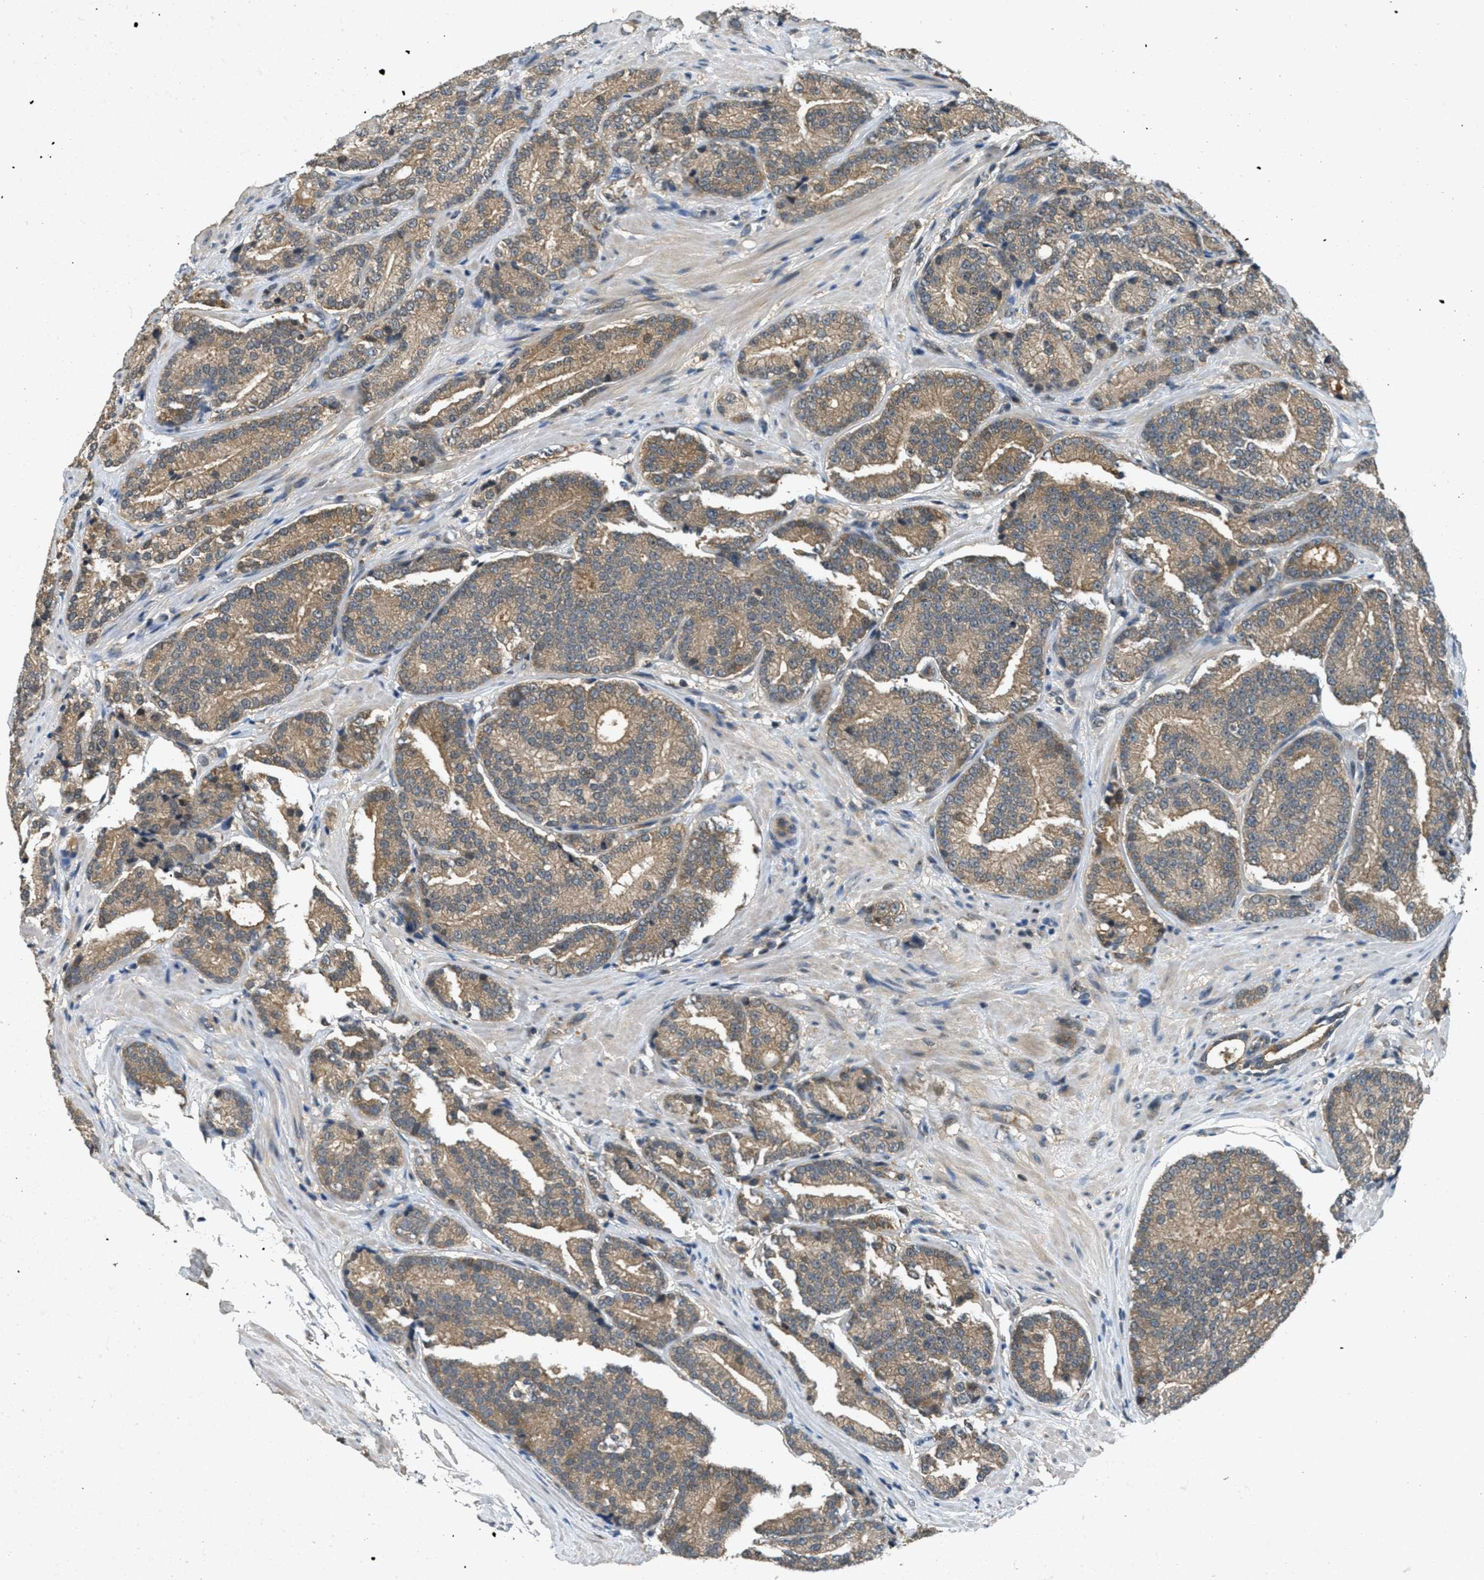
{"staining": {"intensity": "moderate", "quantity": ">75%", "location": "cytoplasmic/membranous"}, "tissue": "prostate cancer", "cell_type": "Tumor cells", "image_type": "cancer", "snomed": [{"axis": "morphology", "description": "Adenocarcinoma, High grade"}, {"axis": "topography", "description": "Prostate"}], "caption": "Immunohistochemical staining of prostate cancer shows medium levels of moderate cytoplasmic/membranous expression in approximately >75% of tumor cells. Ihc stains the protein in brown and the nuclei are stained blue.", "gene": "DUSP6", "patient": {"sex": "male", "age": 61}}